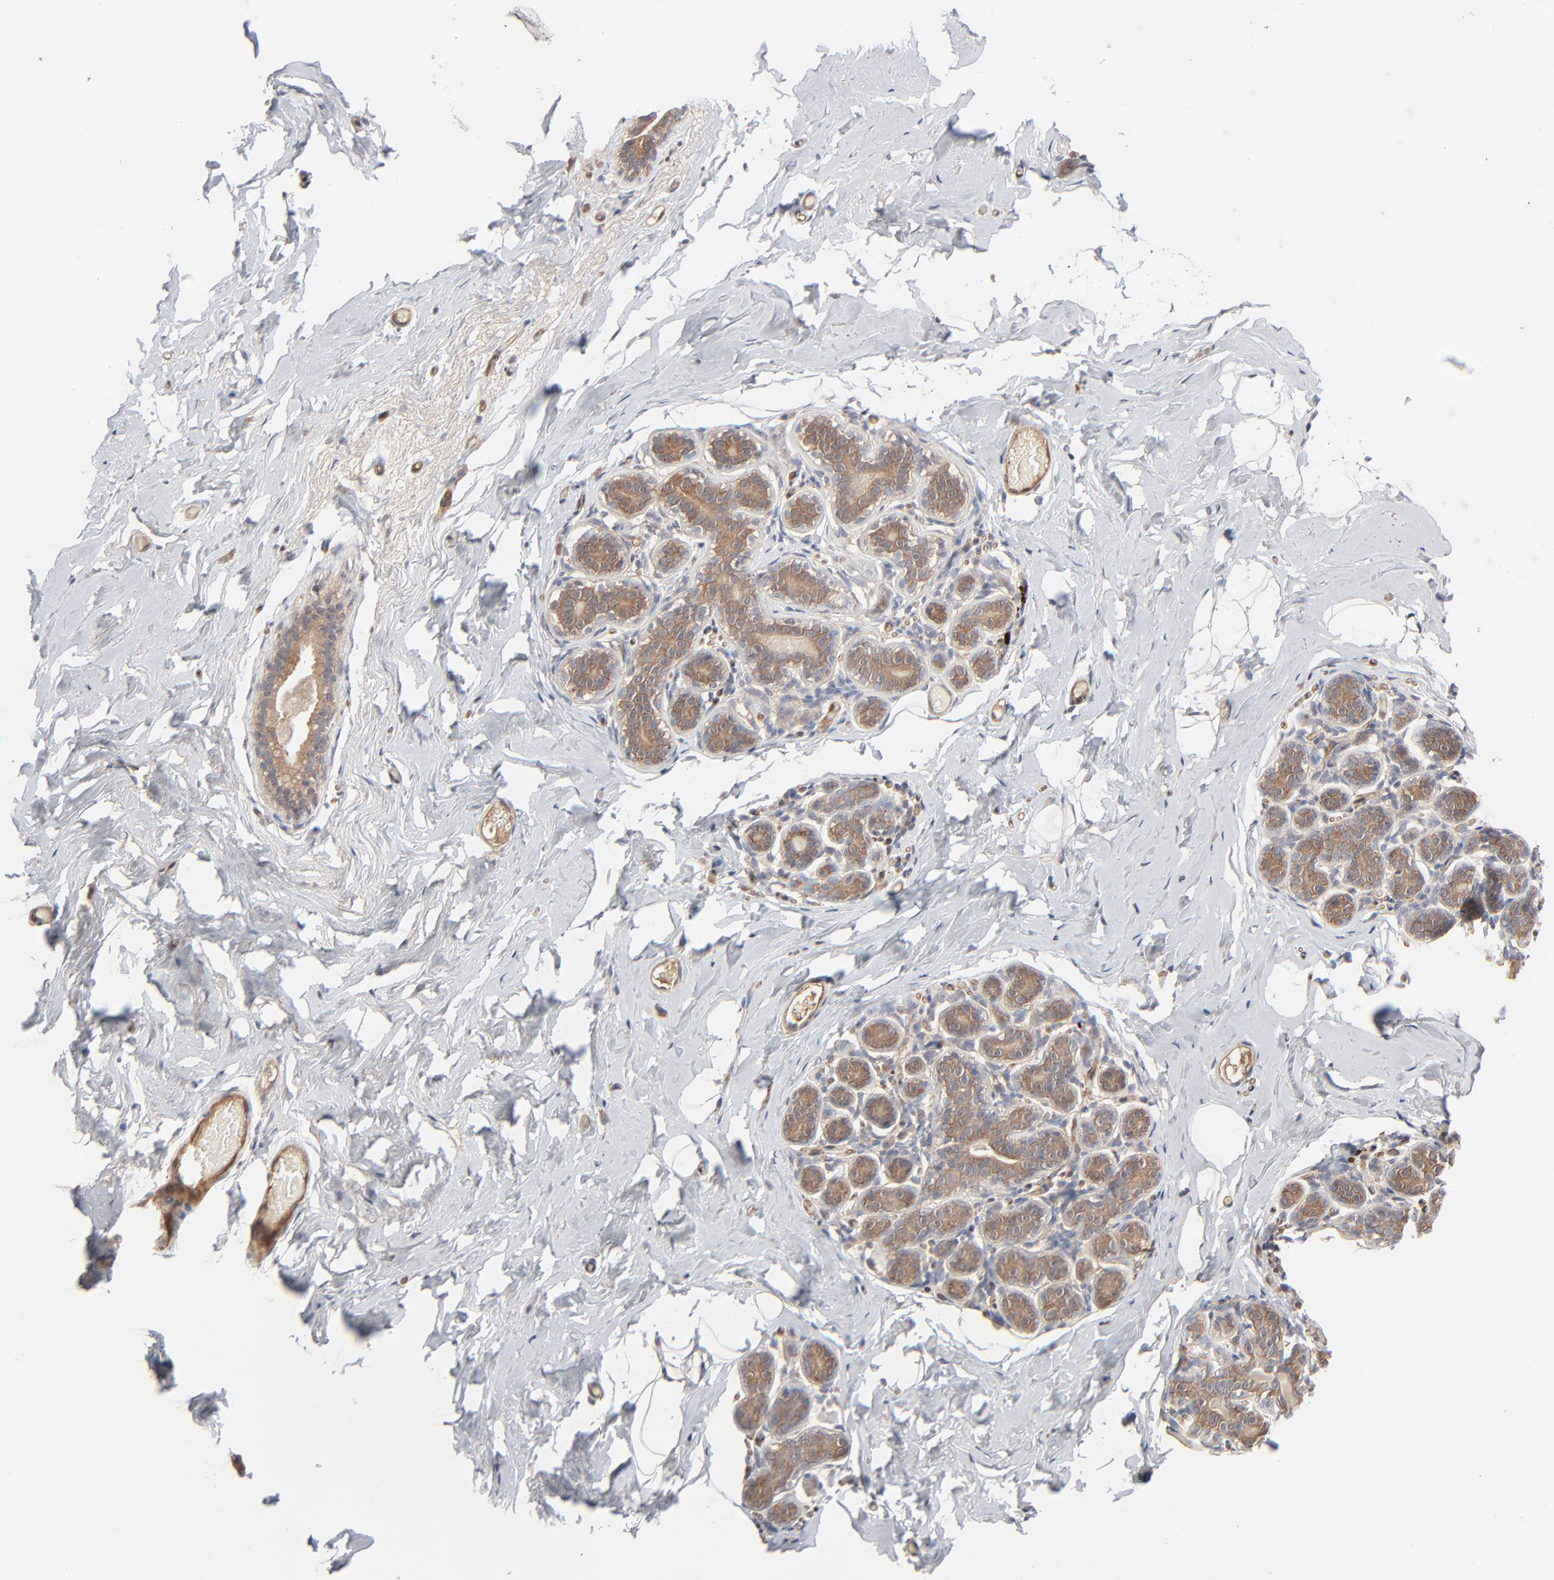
{"staining": {"intensity": "negative", "quantity": "none", "location": "none"}, "tissue": "breast", "cell_type": "Adipocytes", "image_type": "normal", "snomed": [{"axis": "morphology", "description": "Normal tissue, NOS"}, {"axis": "topography", "description": "Breast"}, {"axis": "topography", "description": "Soft tissue"}], "caption": "A high-resolution image shows immunohistochemistry staining of unremarkable breast, which demonstrates no significant expression in adipocytes.", "gene": "ABLIM3", "patient": {"sex": "female", "age": 75}}